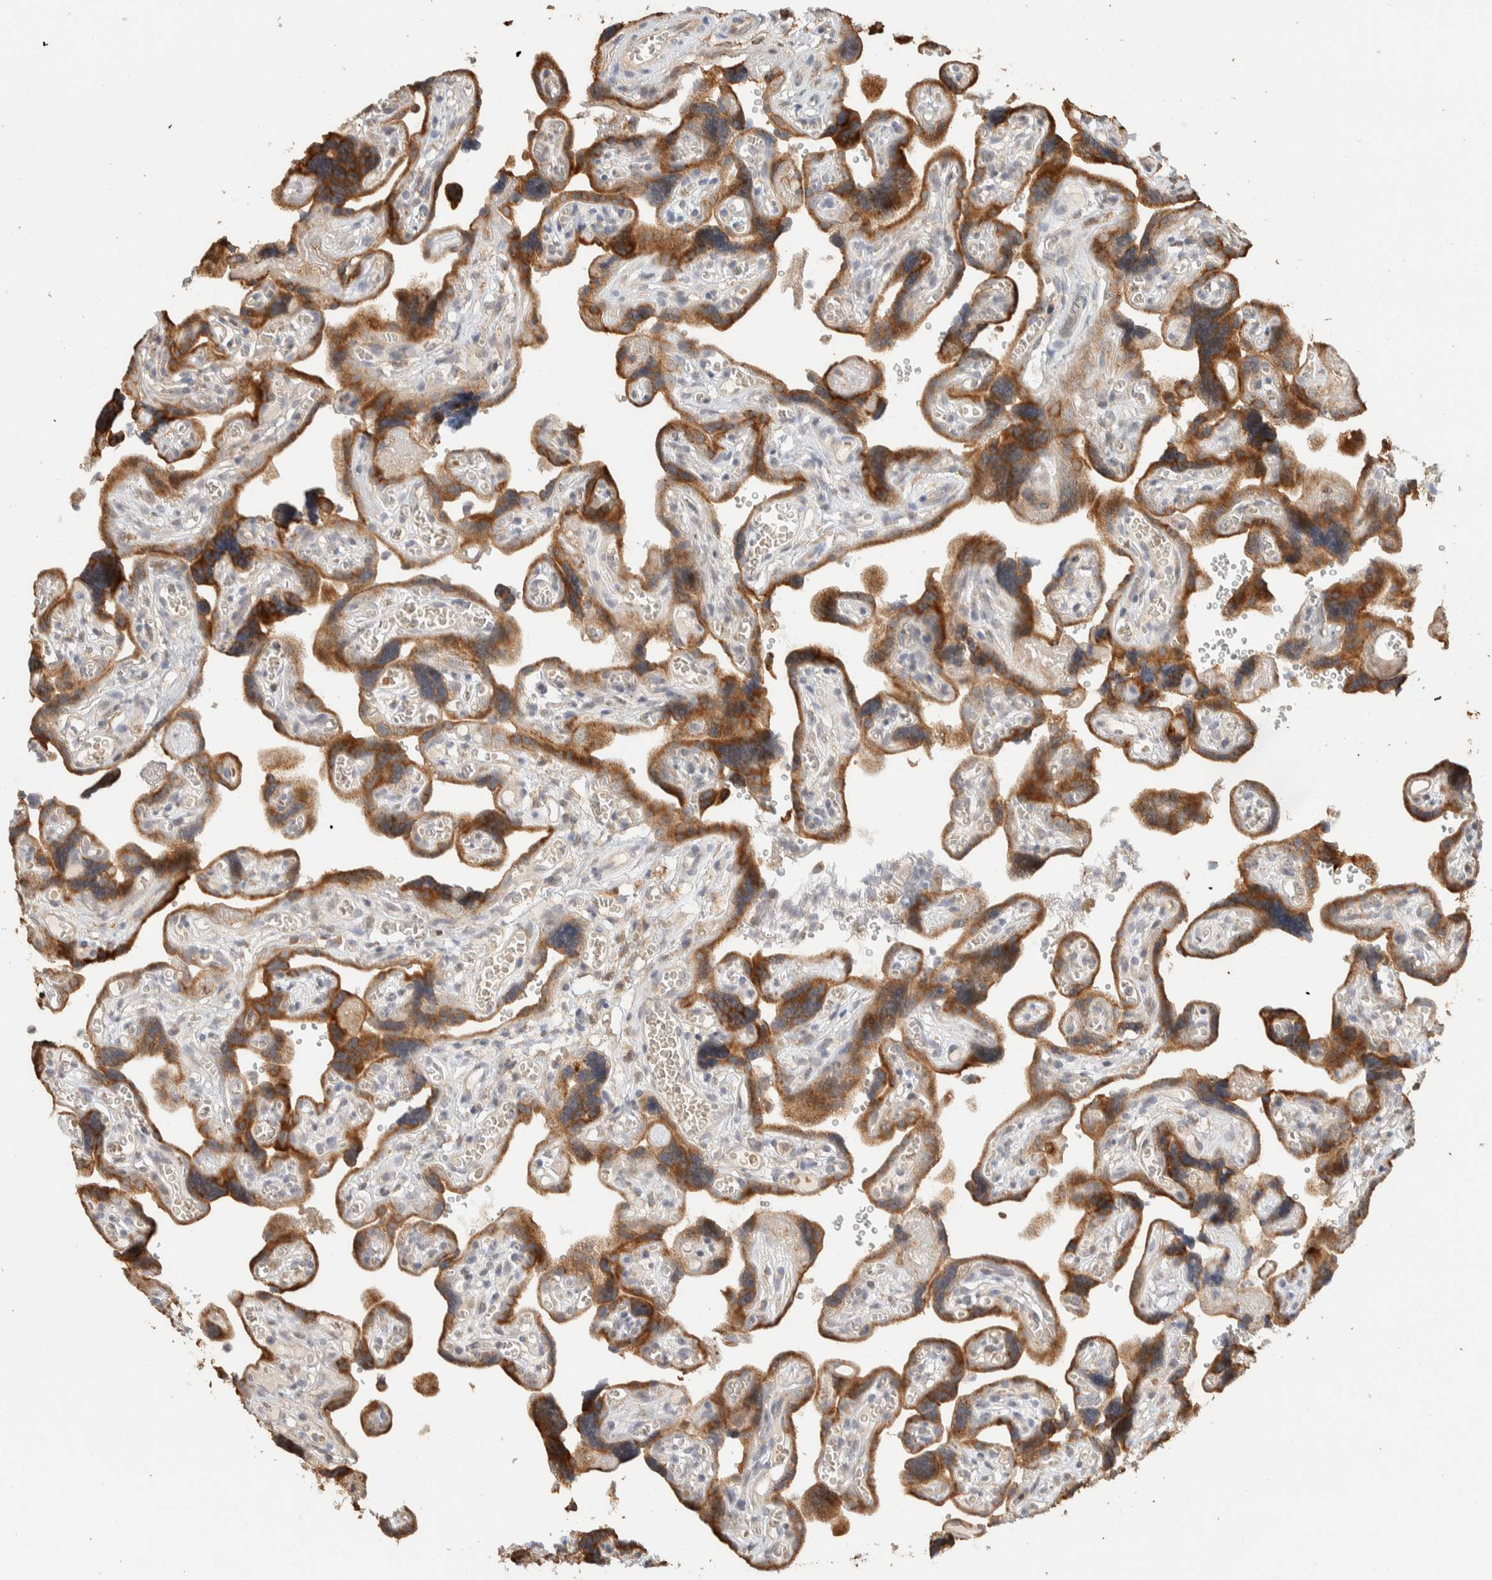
{"staining": {"intensity": "strong", "quantity": ">75%", "location": "cytoplasmic/membranous"}, "tissue": "placenta", "cell_type": "Trophoblastic cells", "image_type": "normal", "snomed": [{"axis": "morphology", "description": "Normal tissue, NOS"}, {"axis": "topography", "description": "Placenta"}], "caption": "This histopathology image exhibits IHC staining of benign placenta, with high strong cytoplasmic/membranous staining in approximately >75% of trophoblastic cells.", "gene": "KIF9", "patient": {"sex": "female", "age": 30}}